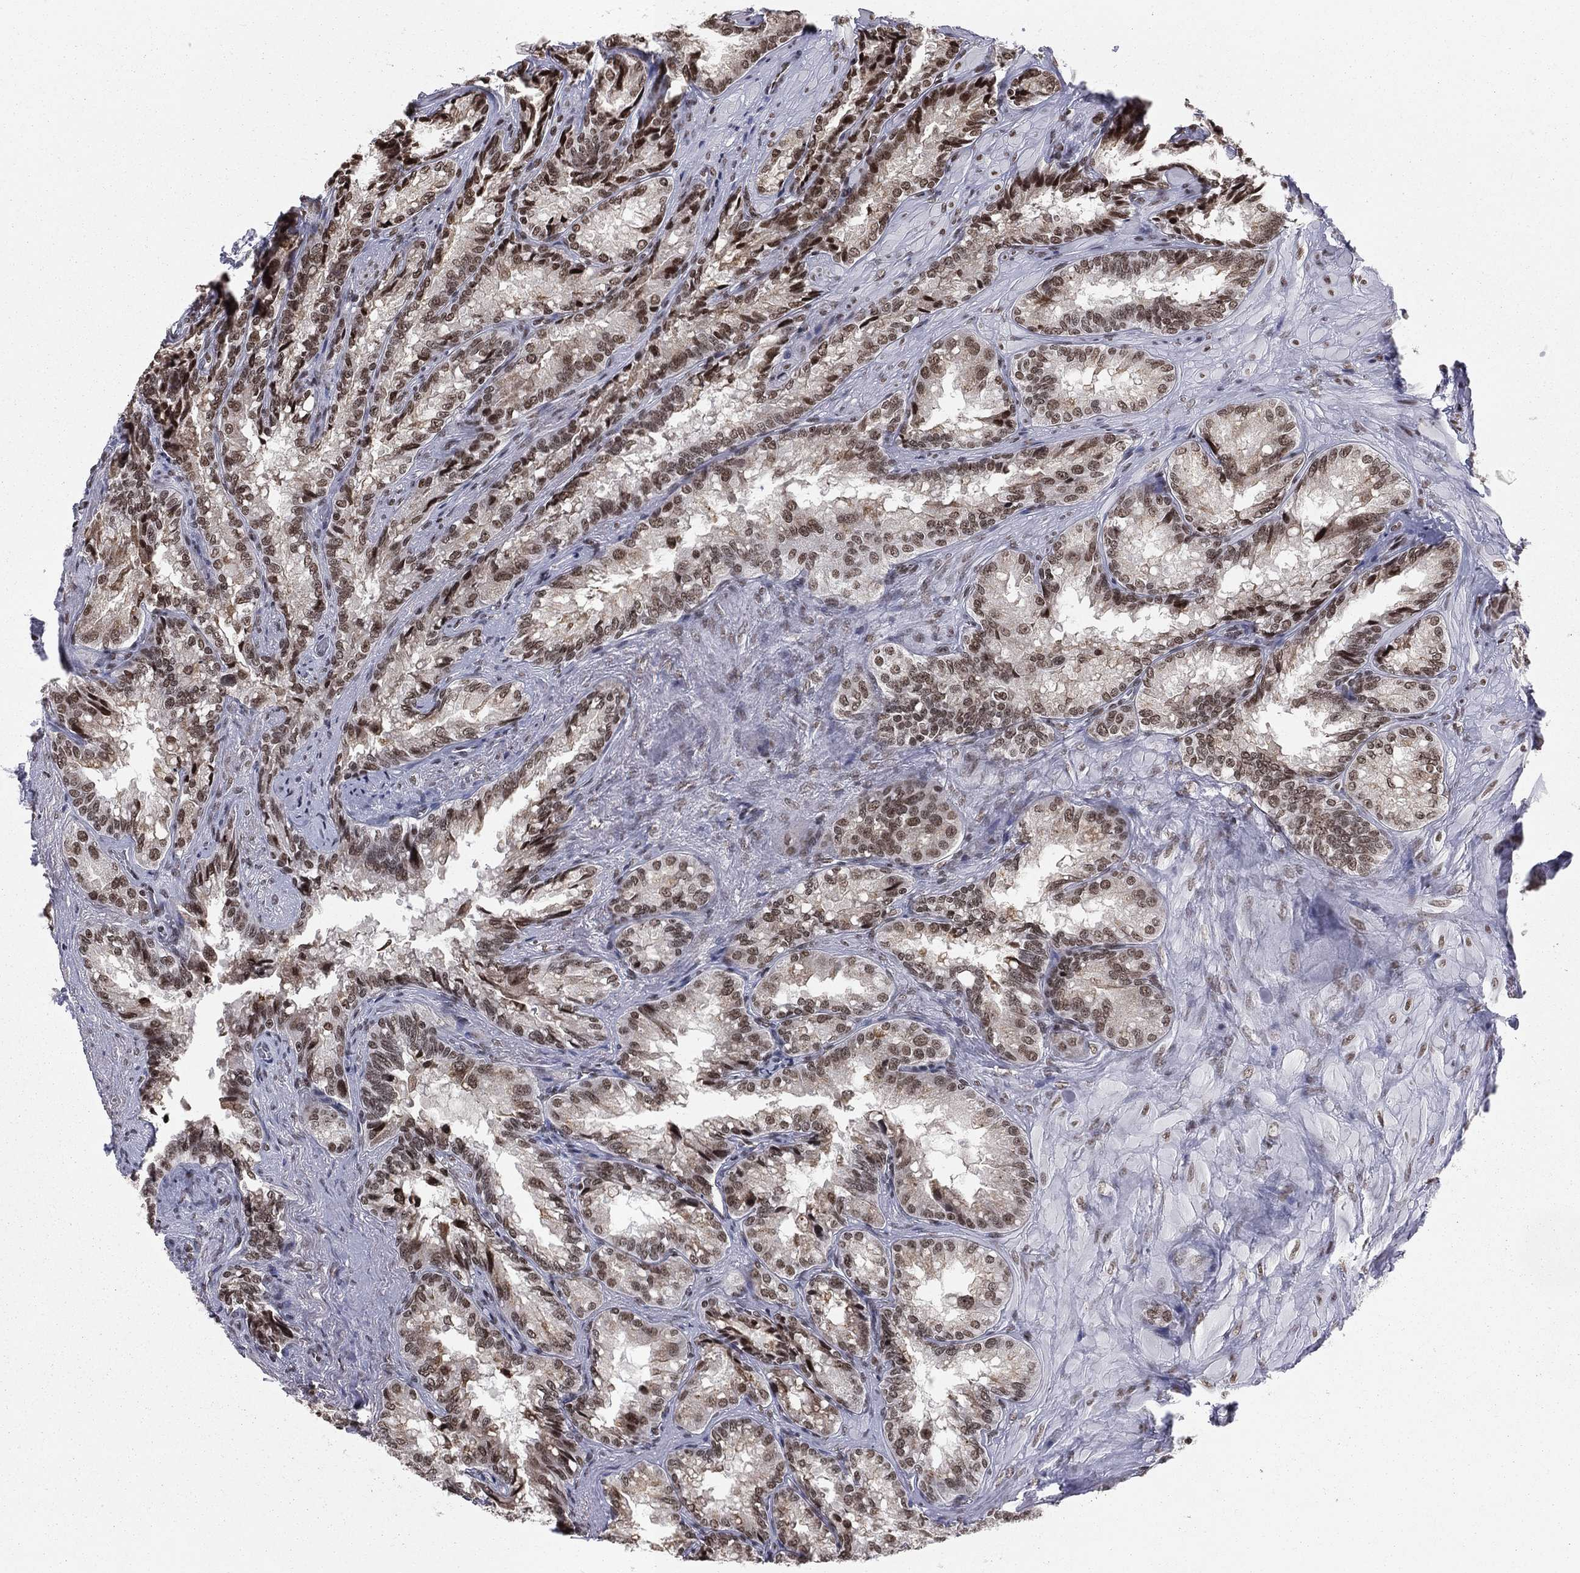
{"staining": {"intensity": "moderate", "quantity": ">75%", "location": "nuclear"}, "tissue": "seminal vesicle", "cell_type": "Glandular cells", "image_type": "normal", "snomed": [{"axis": "morphology", "description": "Normal tissue, NOS"}, {"axis": "topography", "description": "Seminal veicle"}], "caption": "Moderate nuclear positivity for a protein is present in approximately >75% of glandular cells of normal seminal vesicle using immunohistochemistry (IHC).", "gene": "RFX7", "patient": {"sex": "male", "age": 68}}